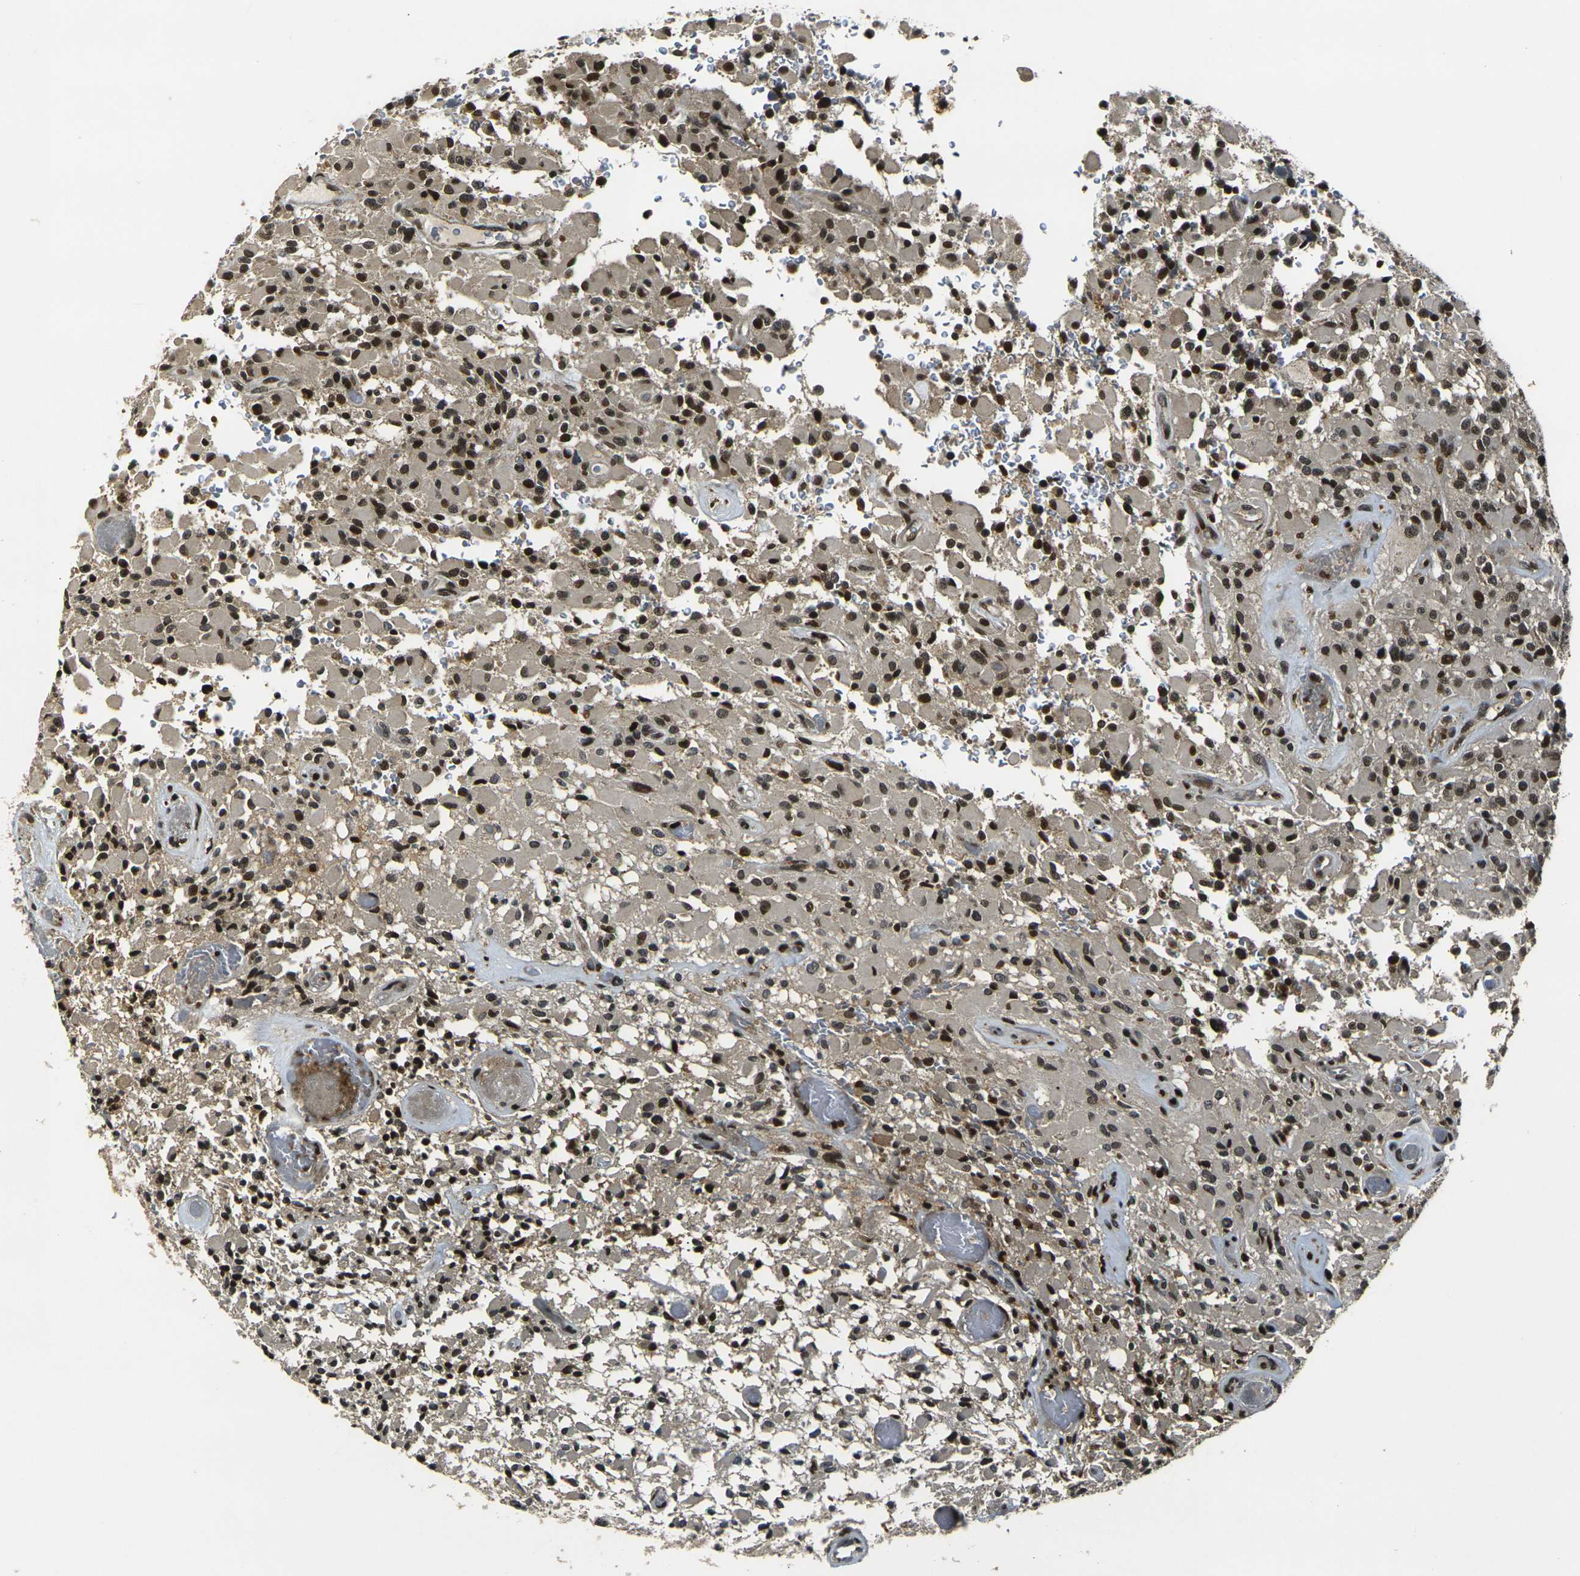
{"staining": {"intensity": "strong", "quantity": ">75%", "location": "nuclear"}, "tissue": "glioma", "cell_type": "Tumor cells", "image_type": "cancer", "snomed": [{"axis": "morphology", "description": "Glioma, malignant, High grade"}, {"axis": "topography", "description": "Brain"}], "caption": "A photomicrograph of human glioma stained for a protein shows strong nuclear brown staining in tumor cells.", "gene": "ACTL6A", "patient": {"sex": "male", "age": 71}}